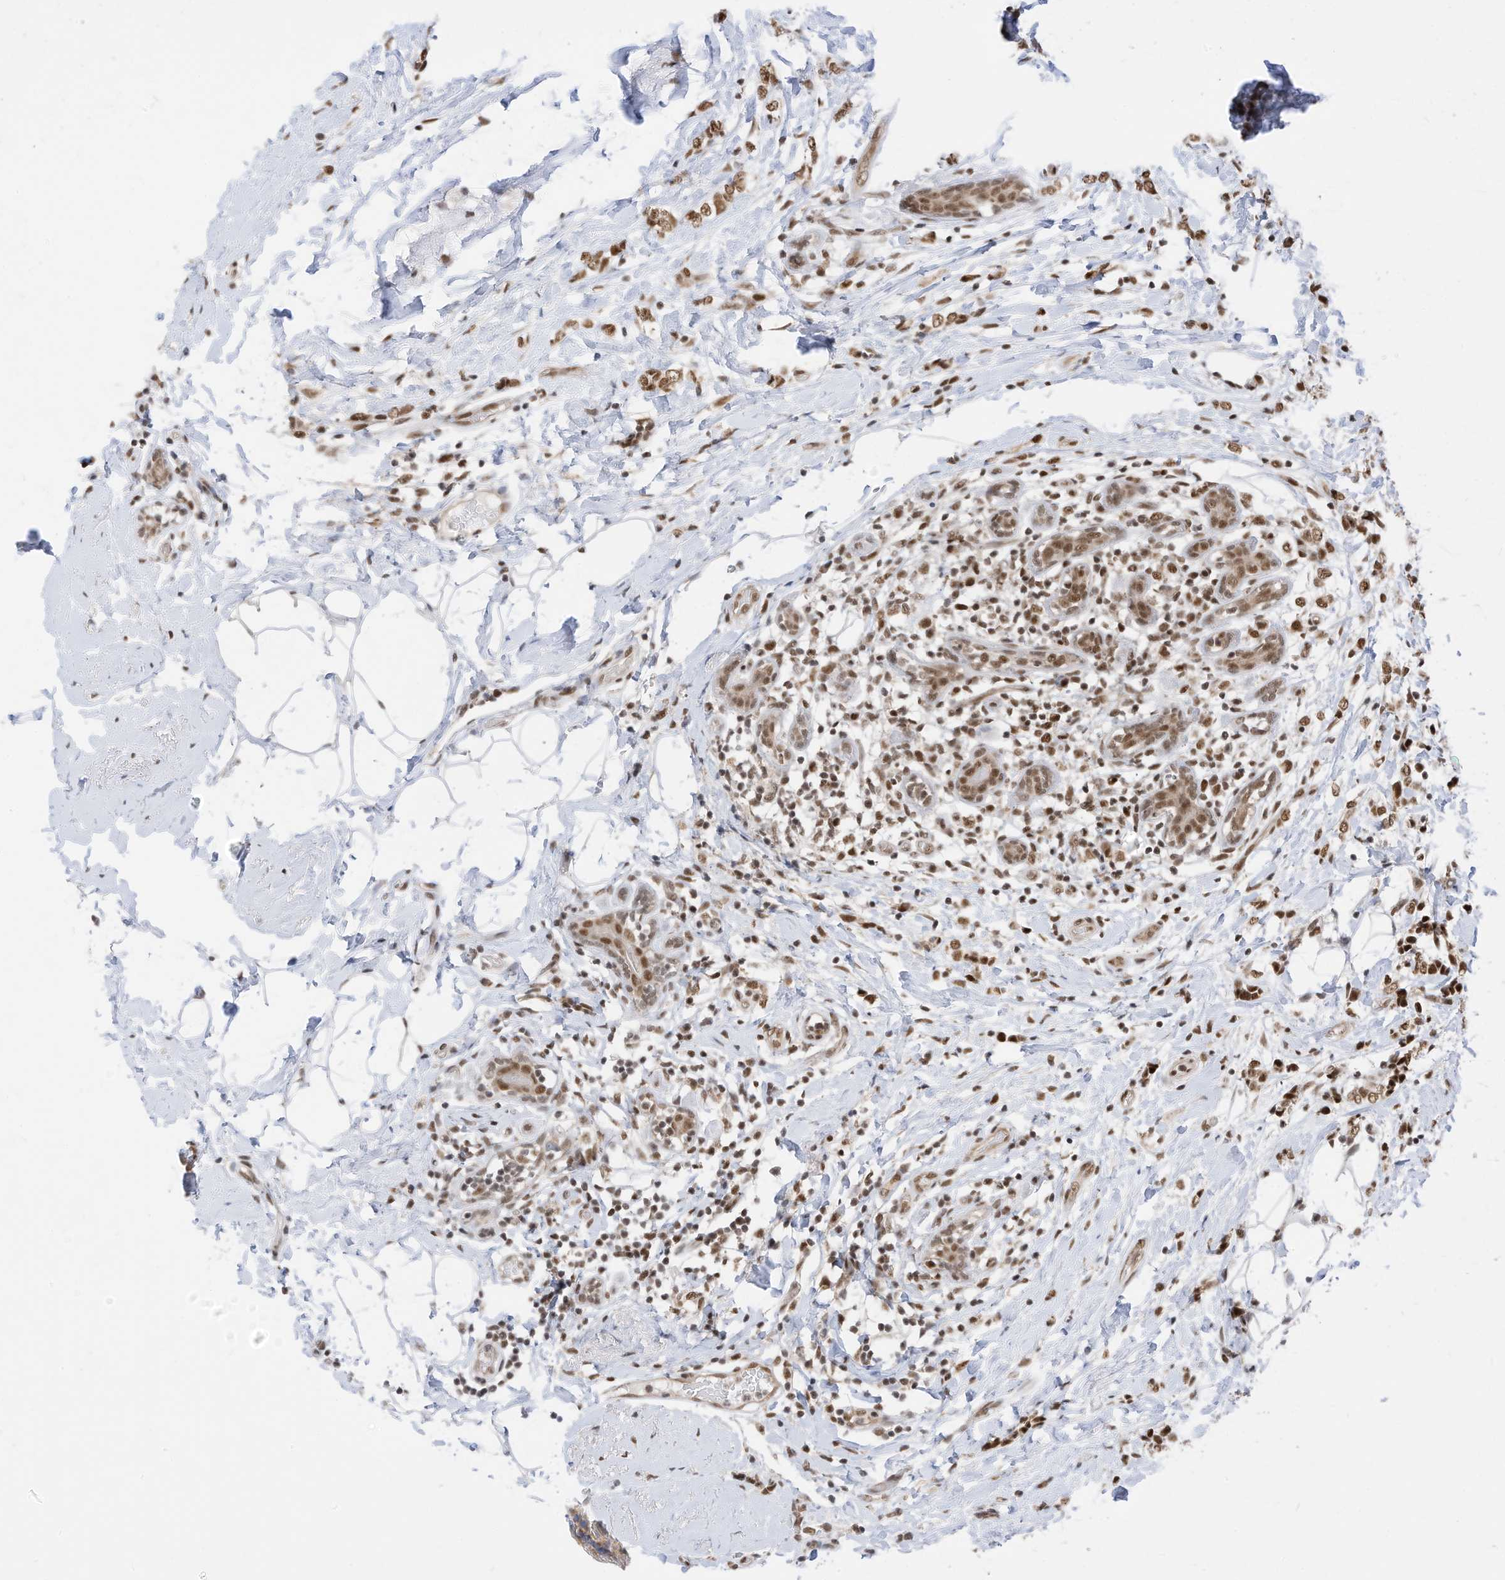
{"staining": {"intensity": "moderate", "quantity": ">75%", "location": "nuclear"}, "tissue": "breast cancer", "cell_type": "Tumor cells", "image_type": "cancer", "snomed": [{"axis": "morphology", "description": "Normal tissue, NOS"}, {"axis": "morphology", "description": "Lobular carcinoma"}, {"axis": "topography", "description": "Breast"}], "caption": "Breast cancer stained for a protein shows moderate nuclear positivity in tumor cells.", "gene": "AURKAIP1", "patient": {"sex": "female", "age": 47}}